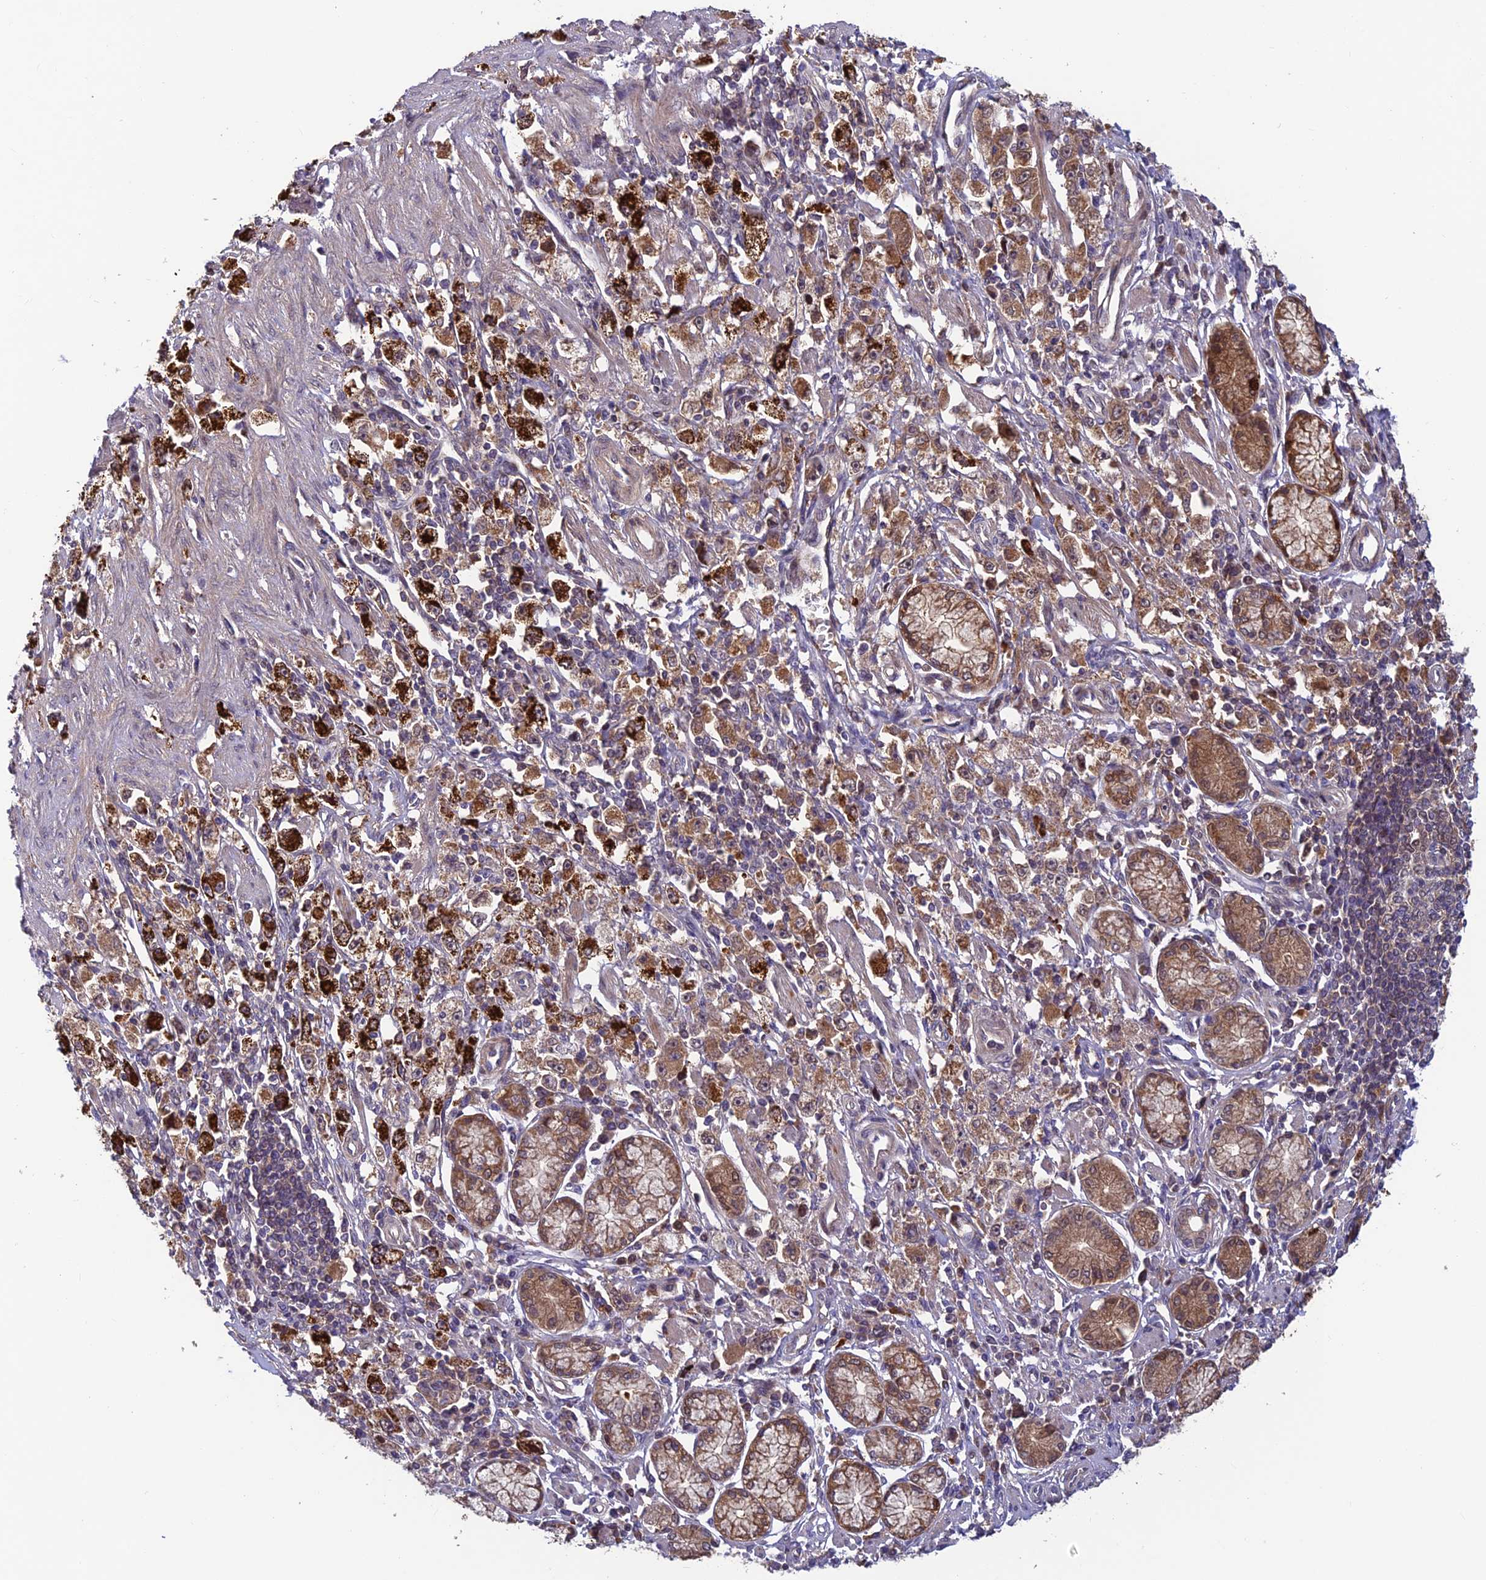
{"staining": {"intensity": "strong", "quantity": ">75%", "location": "cytoplasmic/membranous"}, "tissue": "stomach cancer", "cell_type": "Tumor cells", "image_type": "cancer", "snomed": [{"axis": "morphology", "description": "Adenocarcinoma, NOS"}, {"axis": "topography", "description": "Stomach"}], "caption": "Immunohistochemistry (IHC) micrograph of neoplastic tissue: human stomach cancer stained using IHC demonstrates high levels of strong protein expression localized specifically in the cytoplasmic/membranous of tumor cells, appearing as a cytoplasmic/membranous brown color.", "gene": "CCDC15", "patient": {"sex": "female", "age": 59}}